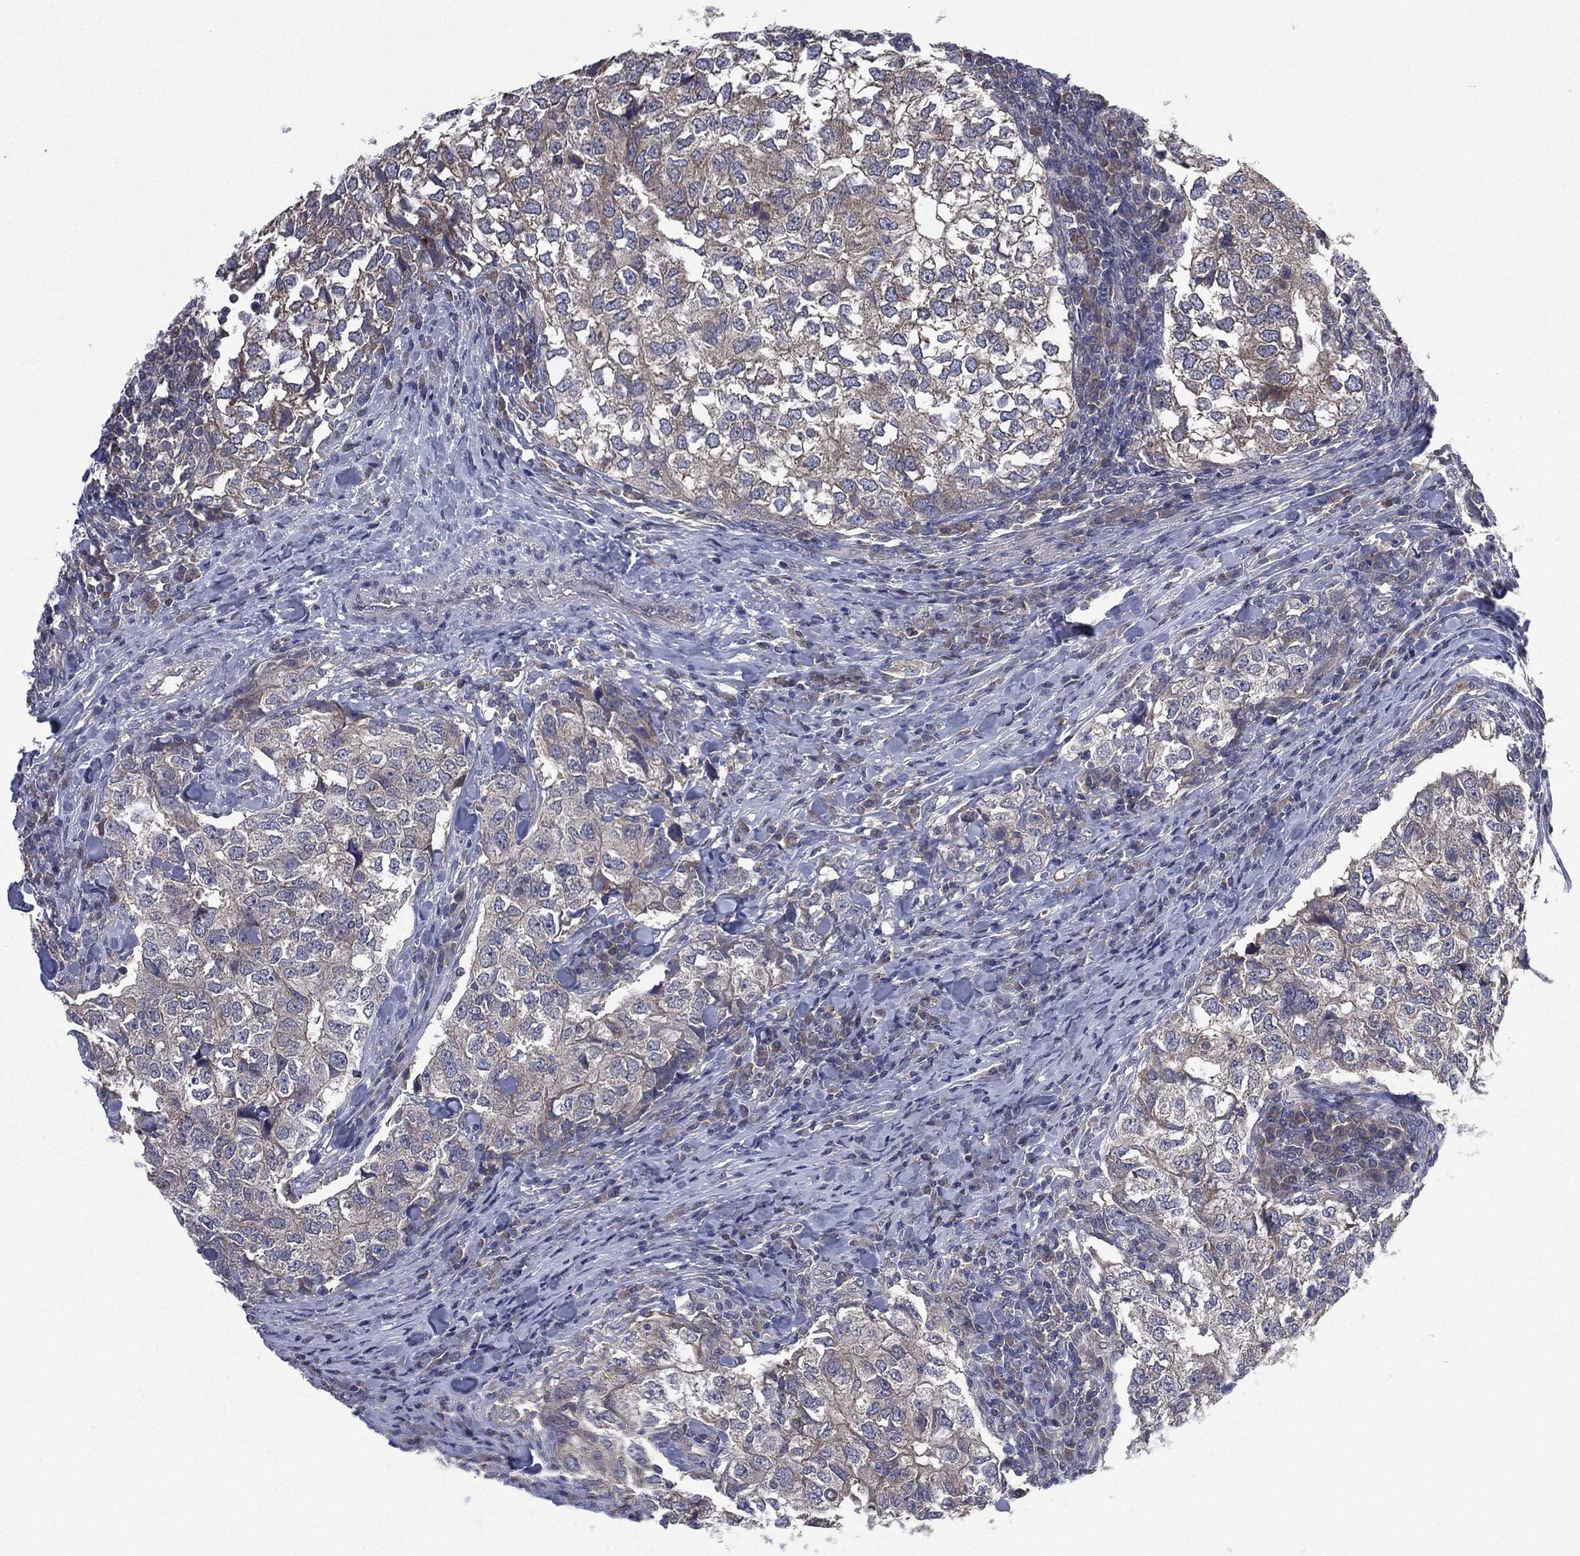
{"staining": {"intensity": "negative", "quantity": "none", "location": "none"}, "tissue": "breast cancer", "cell_type": "Tumor cells", "image_type": "cancer", "snomed": [{"axis": "morphology", "description": "Duct carcinoma"}, {"axis": "topography", "description": "Breast"}], "caption": "Immunohistochemistry histopathology image of neoplastic tissue: breast cancer stained with DAB (3,3'-diaminobenzidine) shows no significant protein expression in tumor cells.", "gene": "MPP7", "patient": {"sex": "female", "age": 30}}